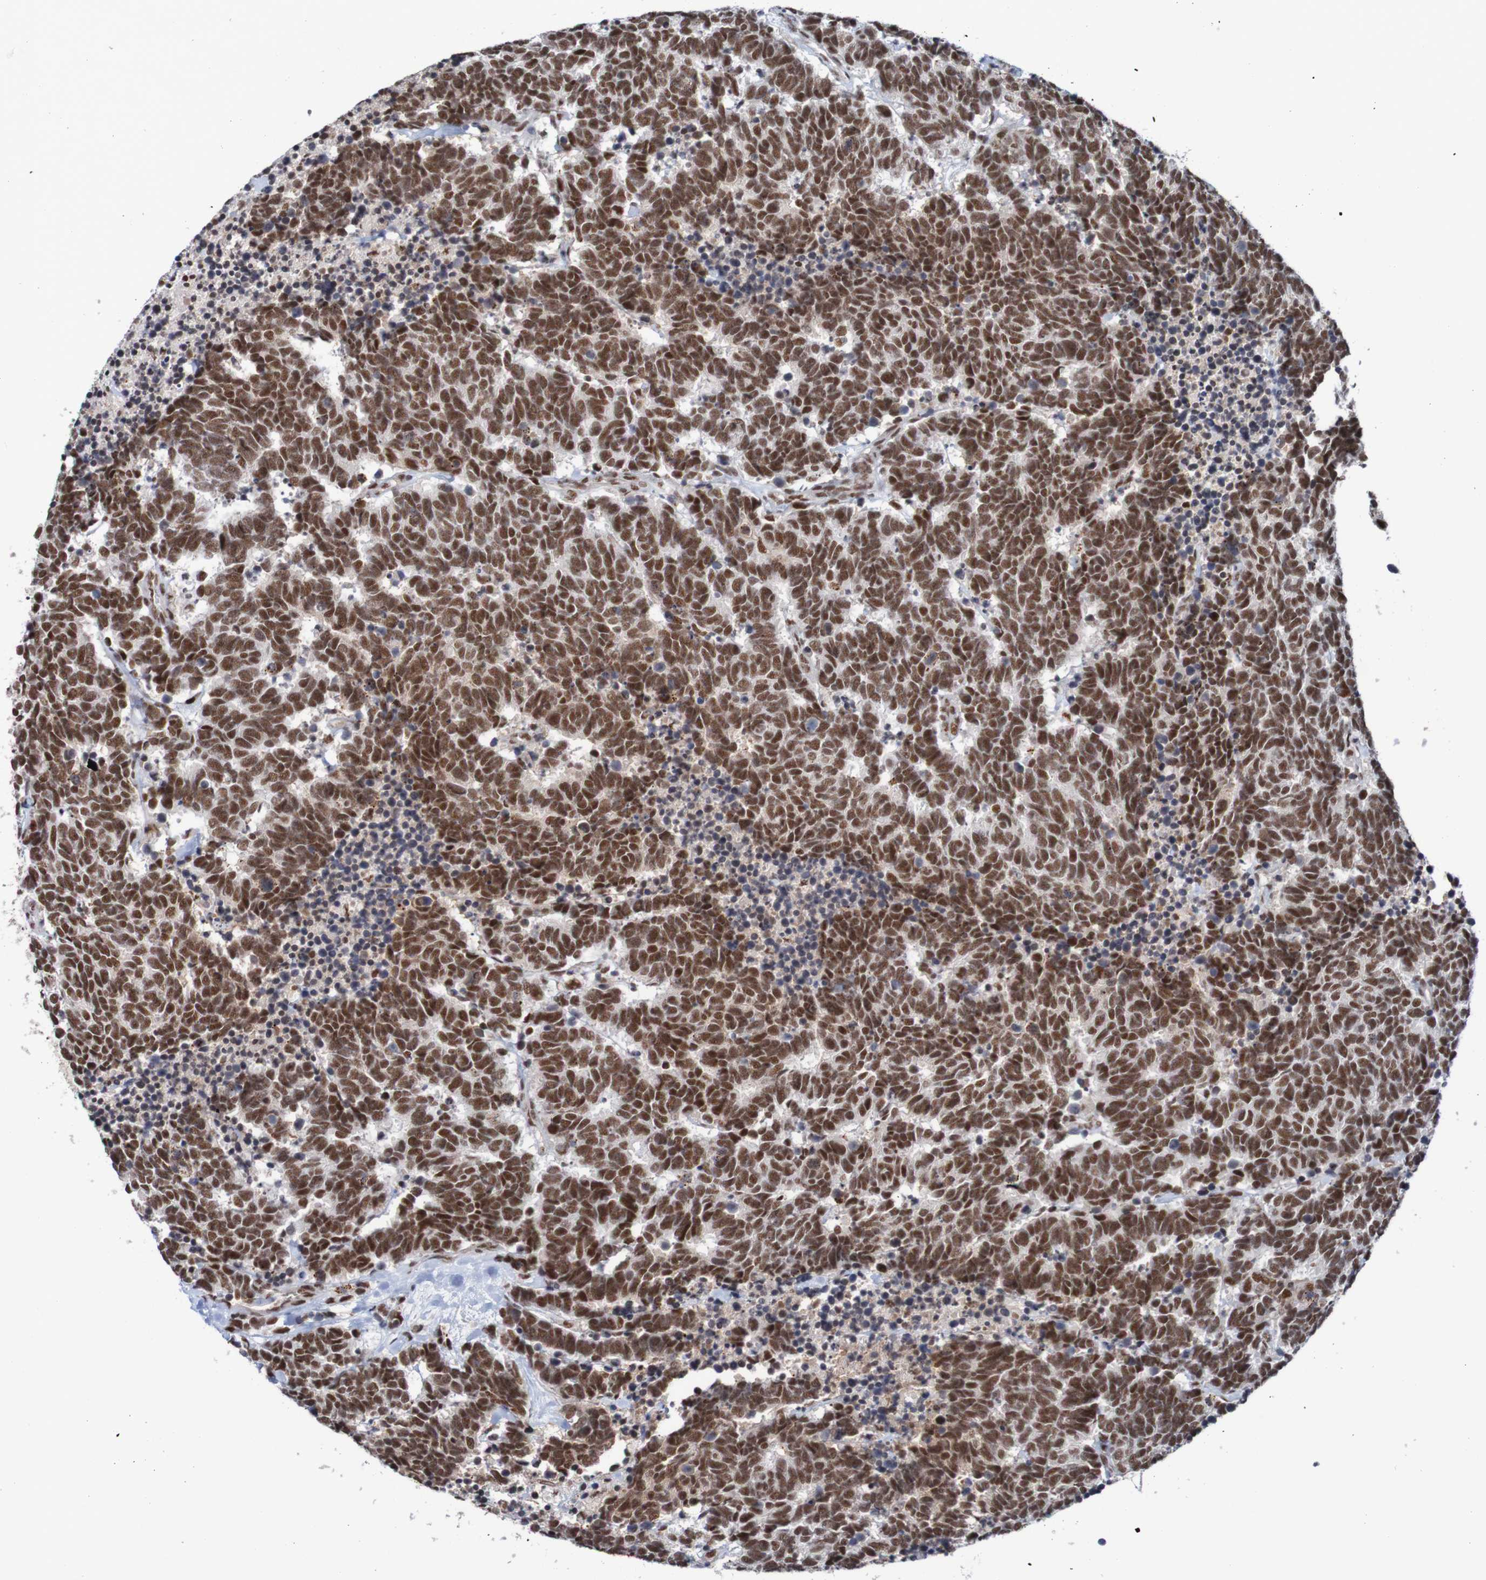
{"staining": {"intensity": "strong", "quantity": ">75%", "location": "nuclear"}, "tissue": "carcinoid", "cell_type": "Tumor cells", "image_type": "cancer", "snomed": [{"axis": "morphology", "description": "Carcinoma, NOS"}, {"axis": "morphology", "description": "Carcinoid, malignant, NOS"}, {"axis": "topography", "description": "Urinary bladder"}], "caption": "Immunohistochemistry of human carcinoid displays high levels of strong nuclear staining in about >75% of tumor cells. (IHC, brightfield microscopy, high magnification).", "gene": "CDC5L", "patient": {"sex": "male", "age": 57}}